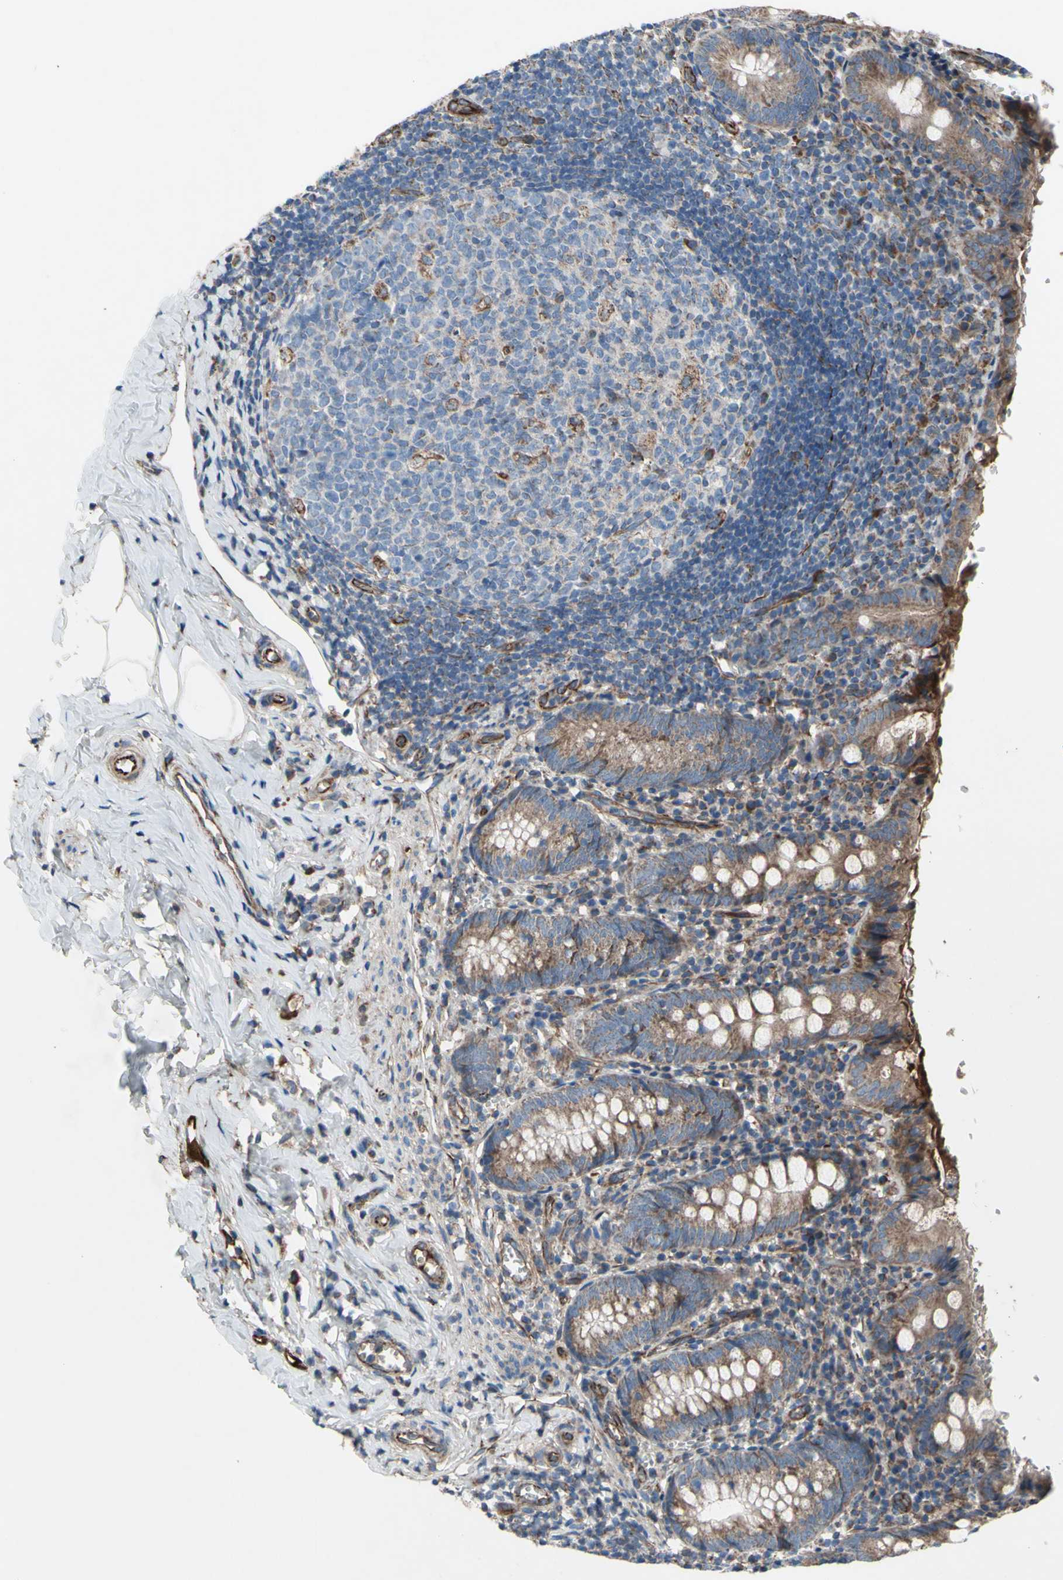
{"staining": {"intensity": "moderate", "quantity": "25%-75%", "location": "cytoplasmic/membranous"}, "tissue": "appendix", "cell_type": "Glandular cells", "image_type": "normal", "snomed": [{"axis": "morphology", "description": "Normal tissue, NOS"}, {"axis": "topography", "description": "Appendix"}], "caption": "The photomicrograph displays a brown stain indicating the presence of a protein in the cytoplasmic/membranous of glandular cells in appendix. Using DAB (3,3'-diaminobenzidine) (brown) and hematoxylin (blue) stains, captured at high magnification using brightfield microscopy.", "gene": "EMC7", "patient": {"sex": "female", "age": 10}}